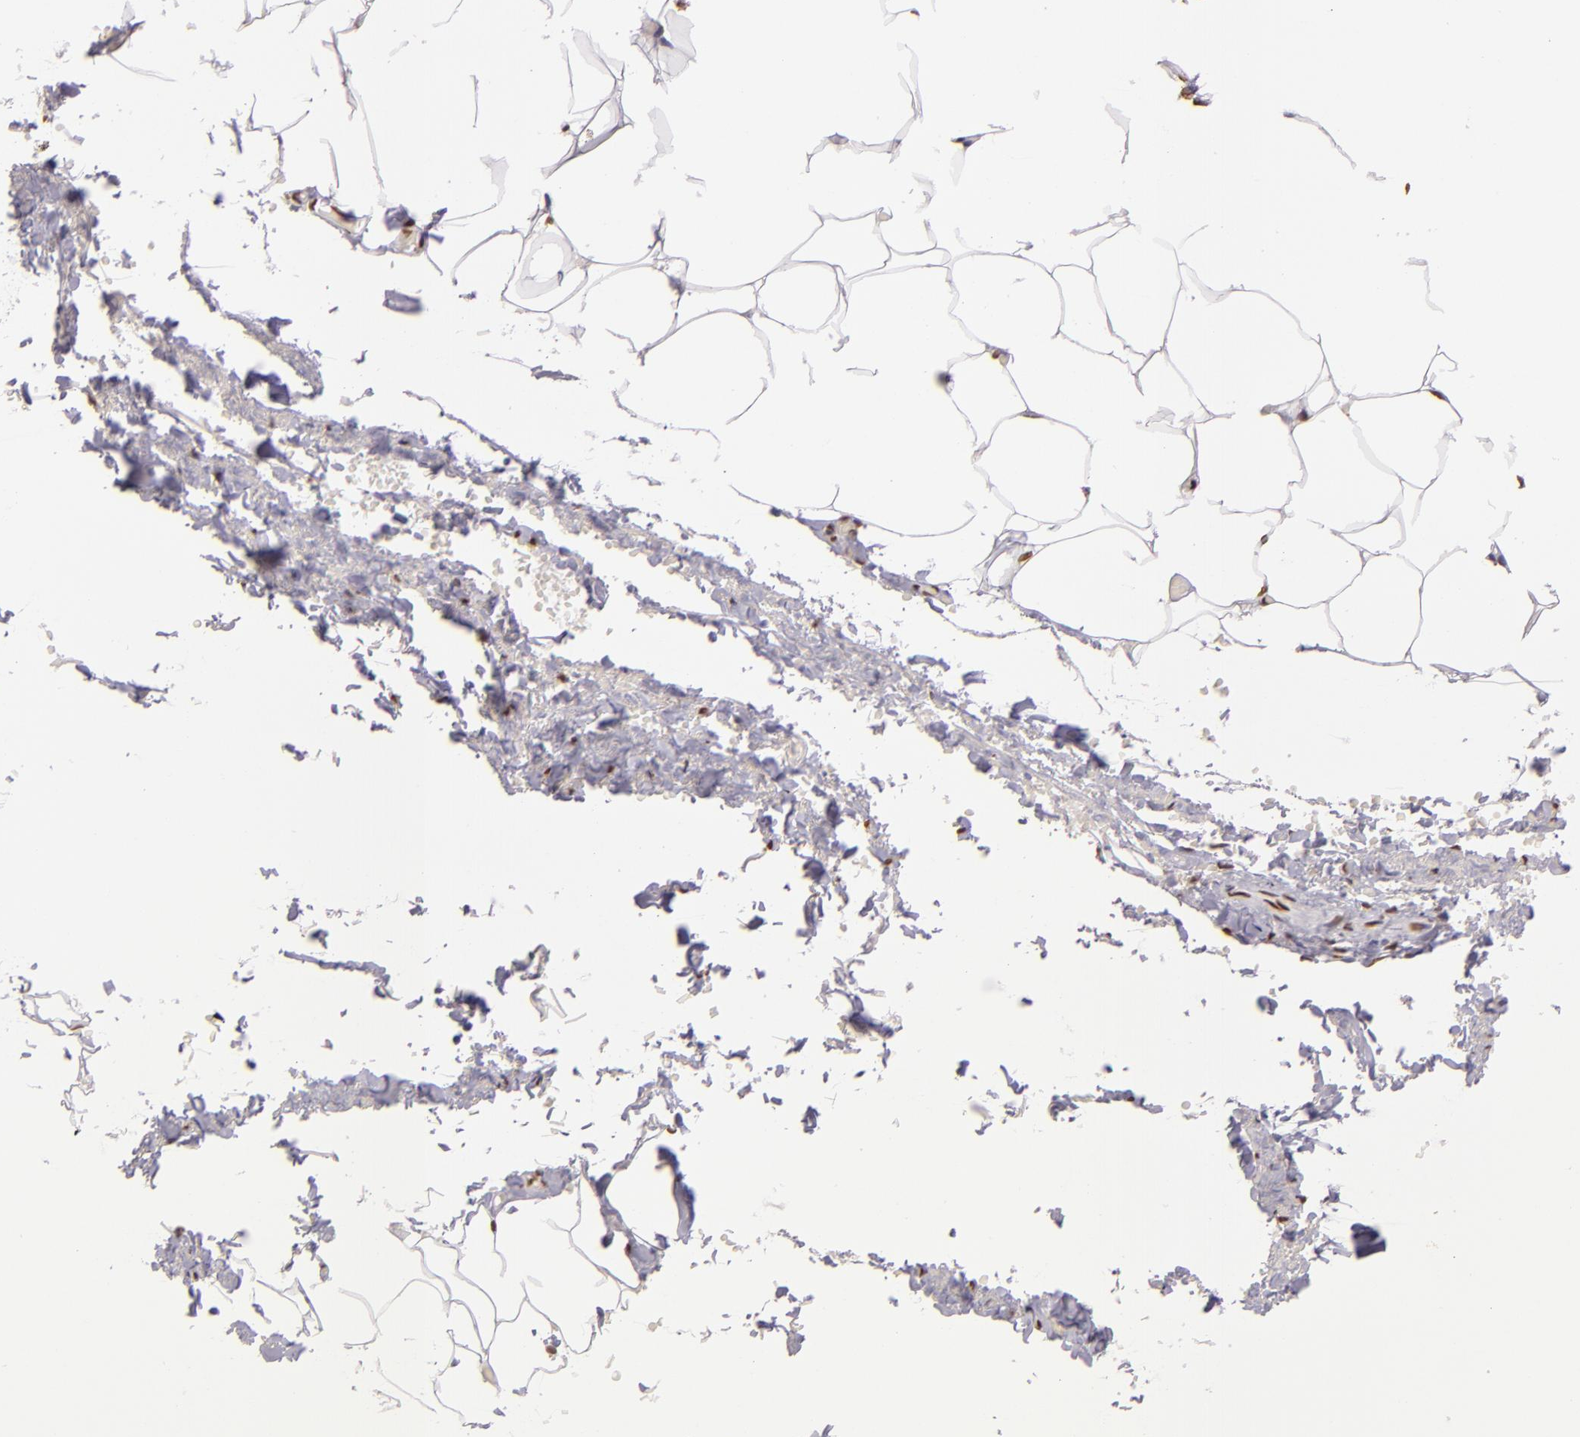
{"staining": {"intensity": "moderate", "quantity": ">75%", "location": "nuclear"}, "tissue": "adipose tissue", "cell_type": "Adipocytes", "image_type": "normal", "snomed": [{"axis": "morphology", "description": "Normal tissue, NOS"}, {"axis": "topography", "description": "Soft tissue"}, {"axis": "topography", "description": "Peripheral nerve tissue"}], "caption": "Adipocytes demonstrate medium levels of moderate nuclear staining in approximately >75% of cells in normal adipose tissue. (Stains: DAB in brown, nuclei in blue, Microscopy: brightfield microscopy at high magnification).", "gene": "PAPOLA", "patient": {"sex": "female", "age": 68}}